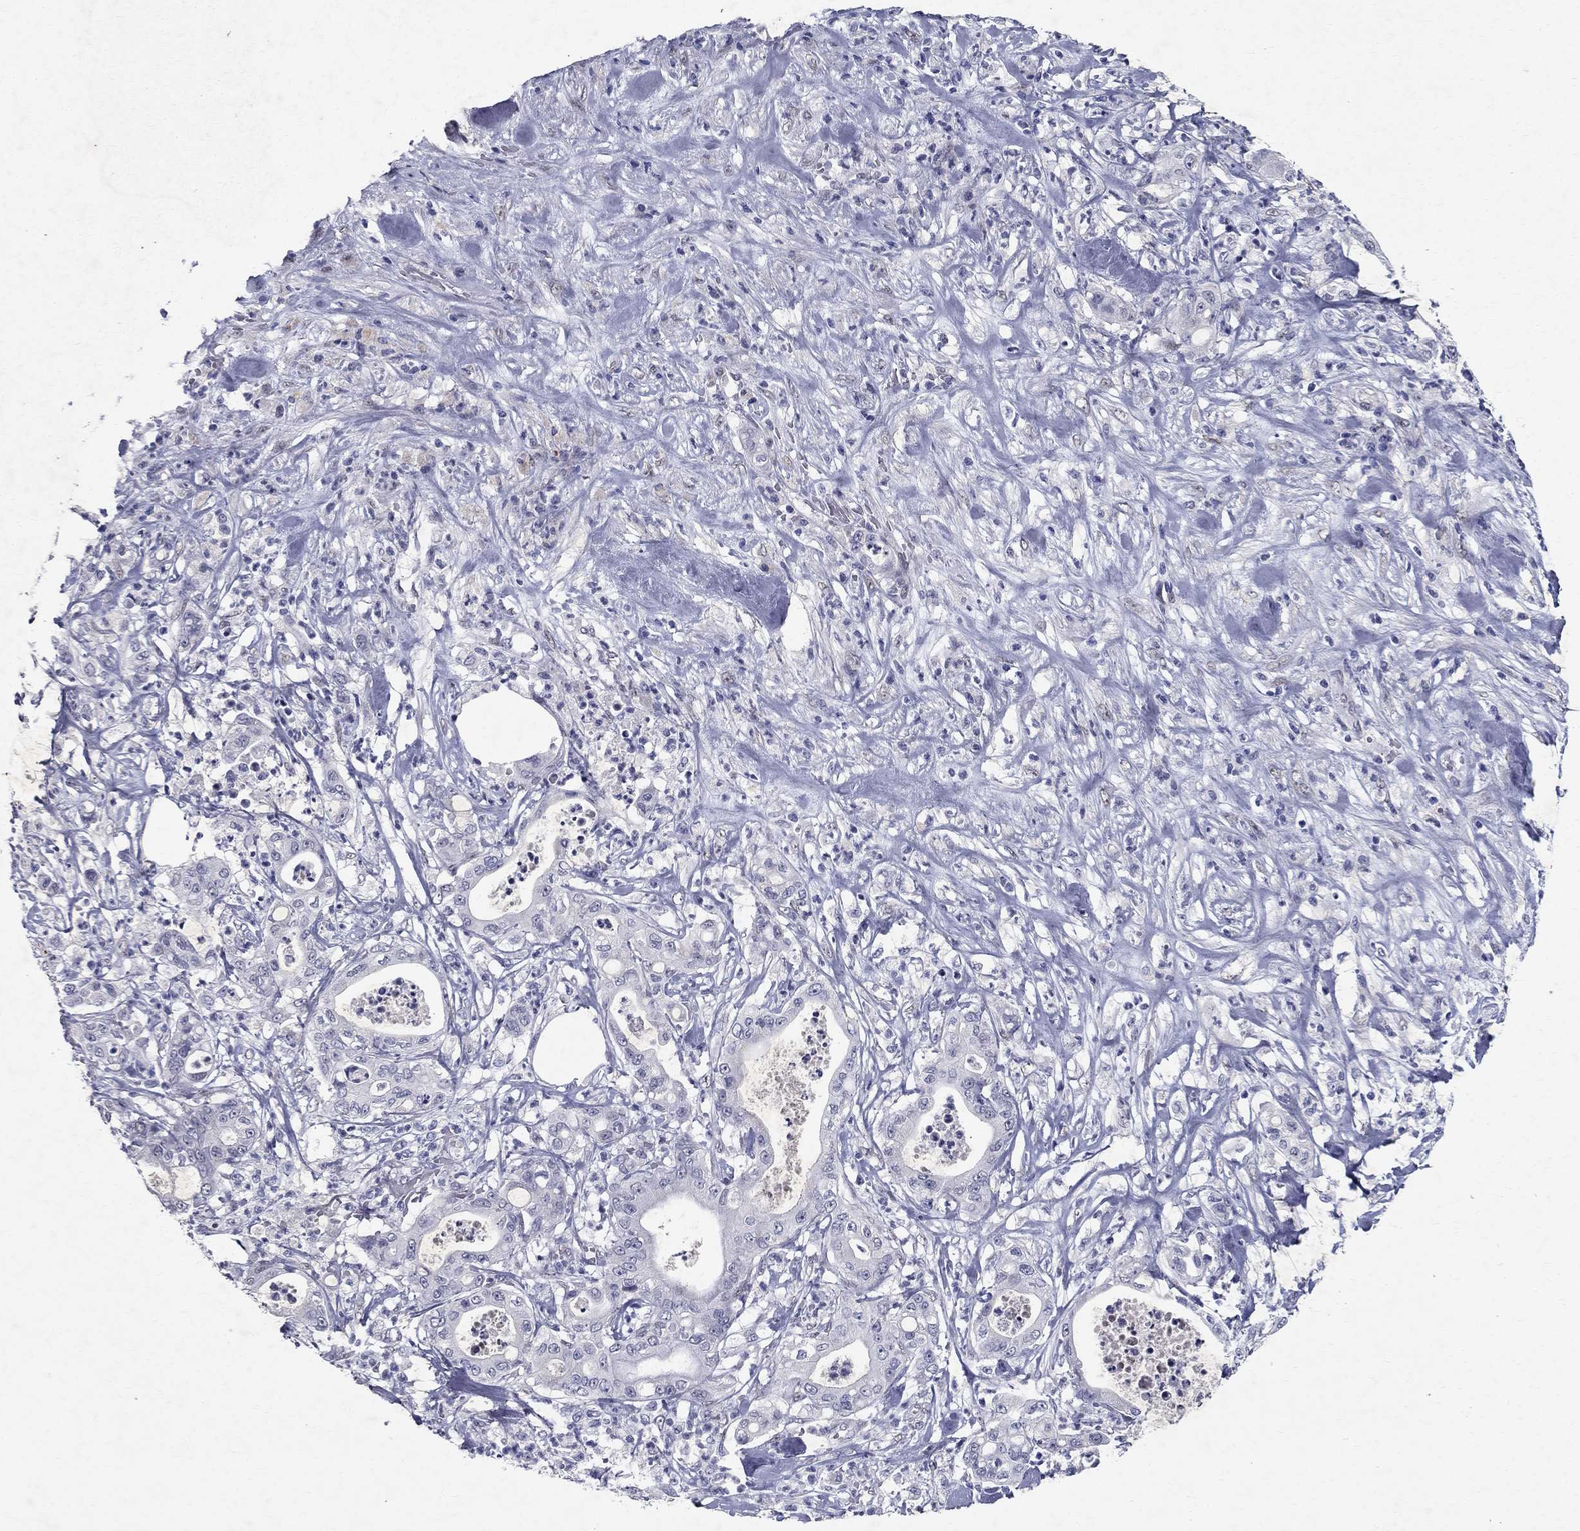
{"staining": {"intensity": "negative", "quantity": "none", "location": "none"}, "tissue": "pancreatic cancer", "cell_type": "Tumor cells", "image_type": "cancer", "snomed": [{"axis": "morphology", "description": "Adenocarcinoma, NOS"}, {"axis": "topography", "description": "Pancreas"}], "caption": "Immunohistochemistry (IHC) of human pancreatic cancer (adenocarcinoma) demonstrates no staining in tumor cells.", "gene": "RBFOX1", "patient": {"sex": "male", "age": 71}}